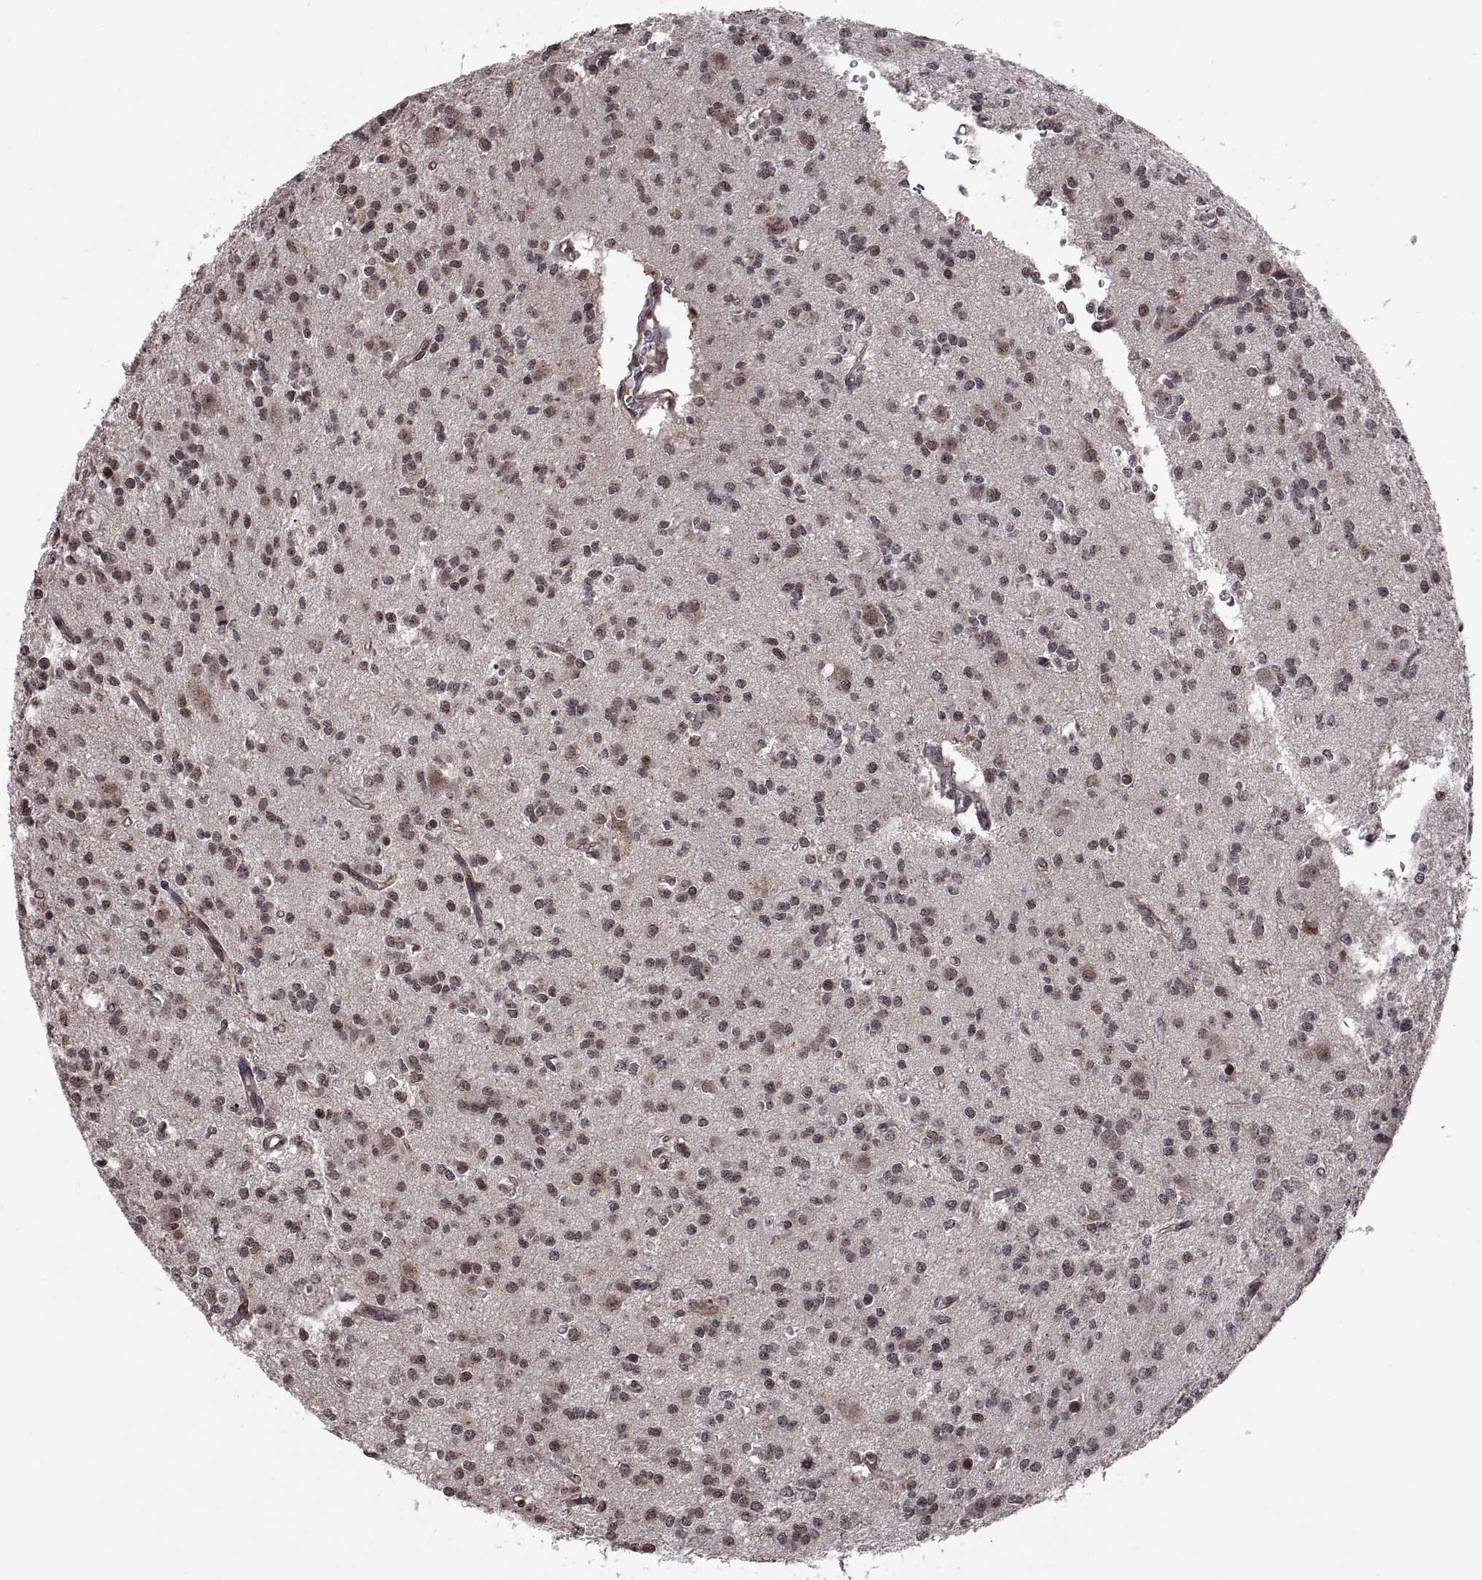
{"staining": {"intensity": "negative", "quantity": "none", "location": "none"}, "tissue": "glioma", "cell_type": "Tumor cells", "image_type": "cancer", "snomed": [{"axis": "morphology", "description": "Glioma, malignant, Low grade"}, {"axis": "topography", "description": "Brain"}], "caption": "Protein analysis of glioma shows no significant staining in tumor cells.", "gene": "ARRB1", "patient": {"sex": "male", "age": 27}}